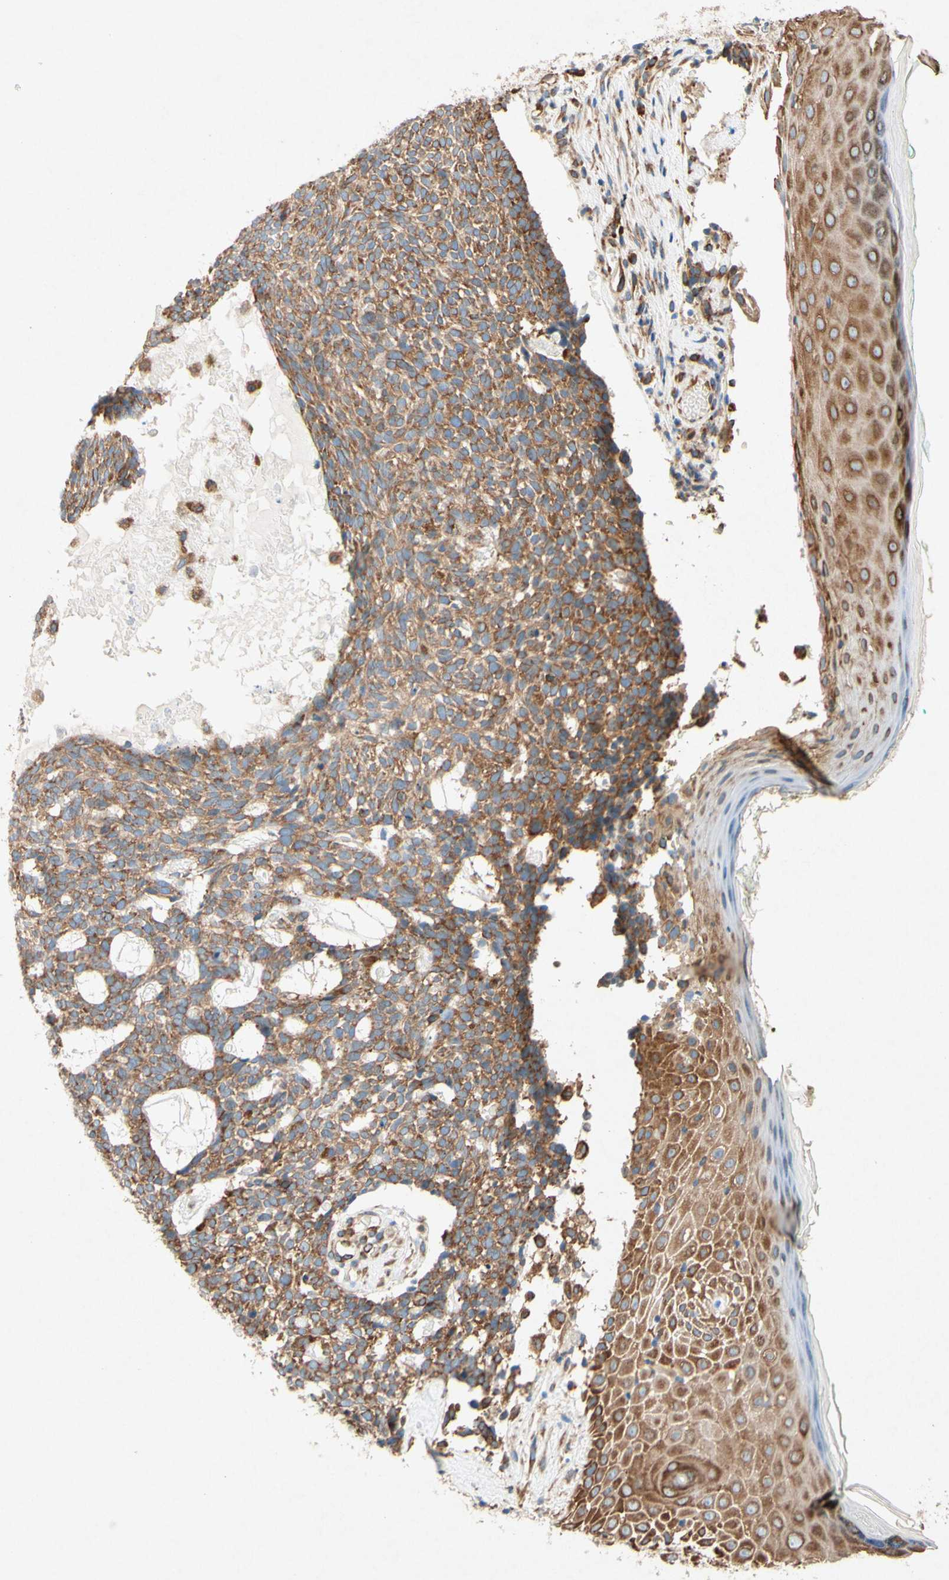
{"staining": {"intensity": "moderate", "quantity": ">75%", "location": "cytoplasmic/membranous"}, "tissue": "skin cancer", "cell_type": "Tumor cells", "image_type": "cancer", "snomed": [{"axis": "morphology", "description": "Basal cell carcinoma"}, {"axis": "topography", "description": "Skin"}], "caption": "Moderate cytoplasmic/membranous staining for a protein is seen in approximately >75% of tumor cells of skin cancer (basal cell carcinoma) using IHC.", "gene": "PABPC1", "patient": {"sex": "female", "age": 84}}